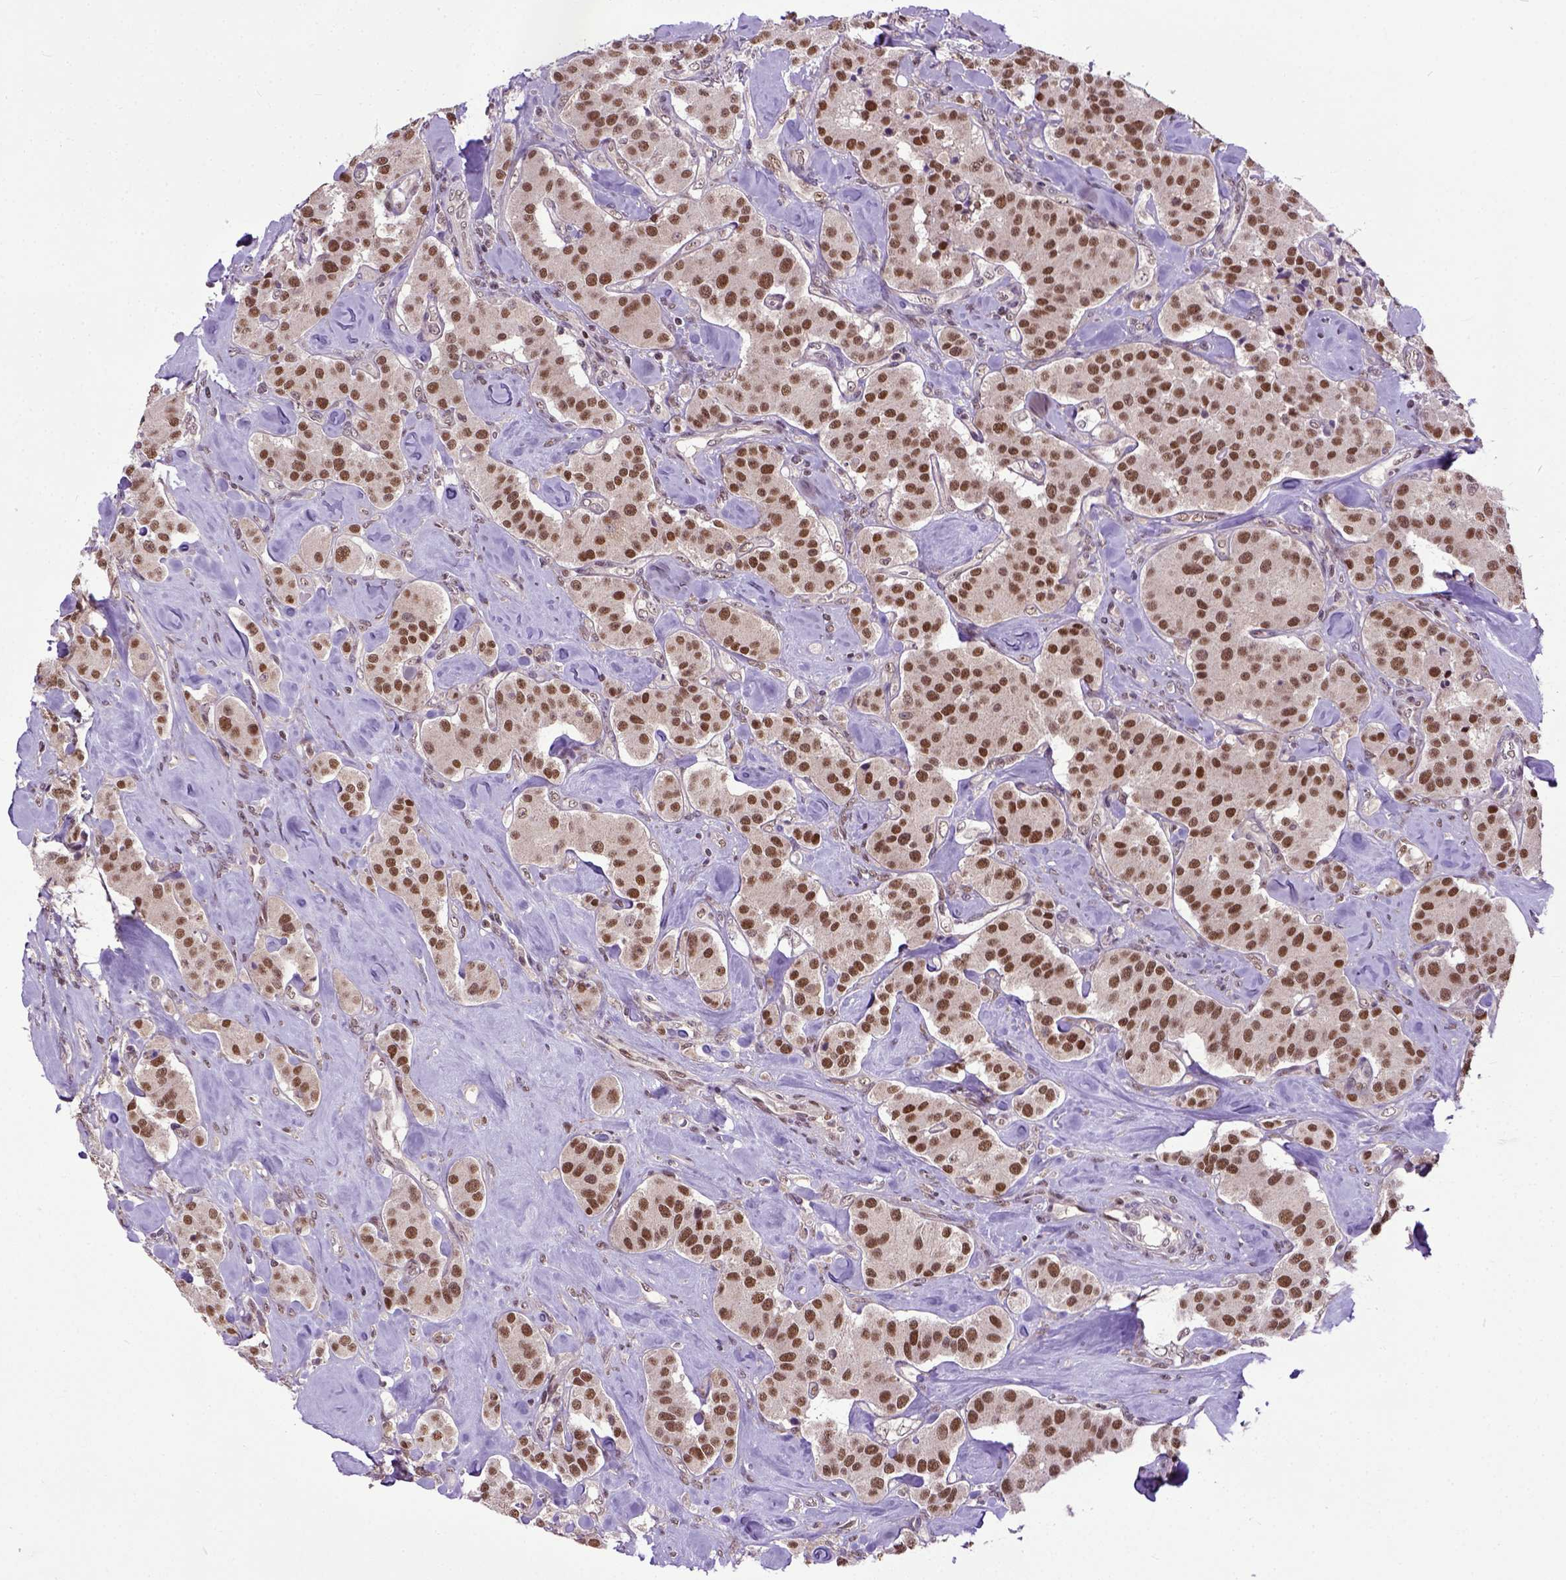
{"staining": {"intensity": "strong", "quantity": "<25%", "location": "nuclear"}, "tissue": "carcinoid", "cell_type": "Tumor cells", "image_type": "cancer", "snomed": [{"axis": "morphology", "description": "Carcinoid, malignant, NOS"}, {"axis": "topography", "description": "Pancreas"}], "caption": "Carcinoid stained with DAB (3,3'-diaminobenzidine) immunohistochemistry (IHC) displays medium levels of strong nuclear staining in approximately <25% of tumor cells.", "gene": "UBA3", "patient": {"sex": "male", "age": 41}}